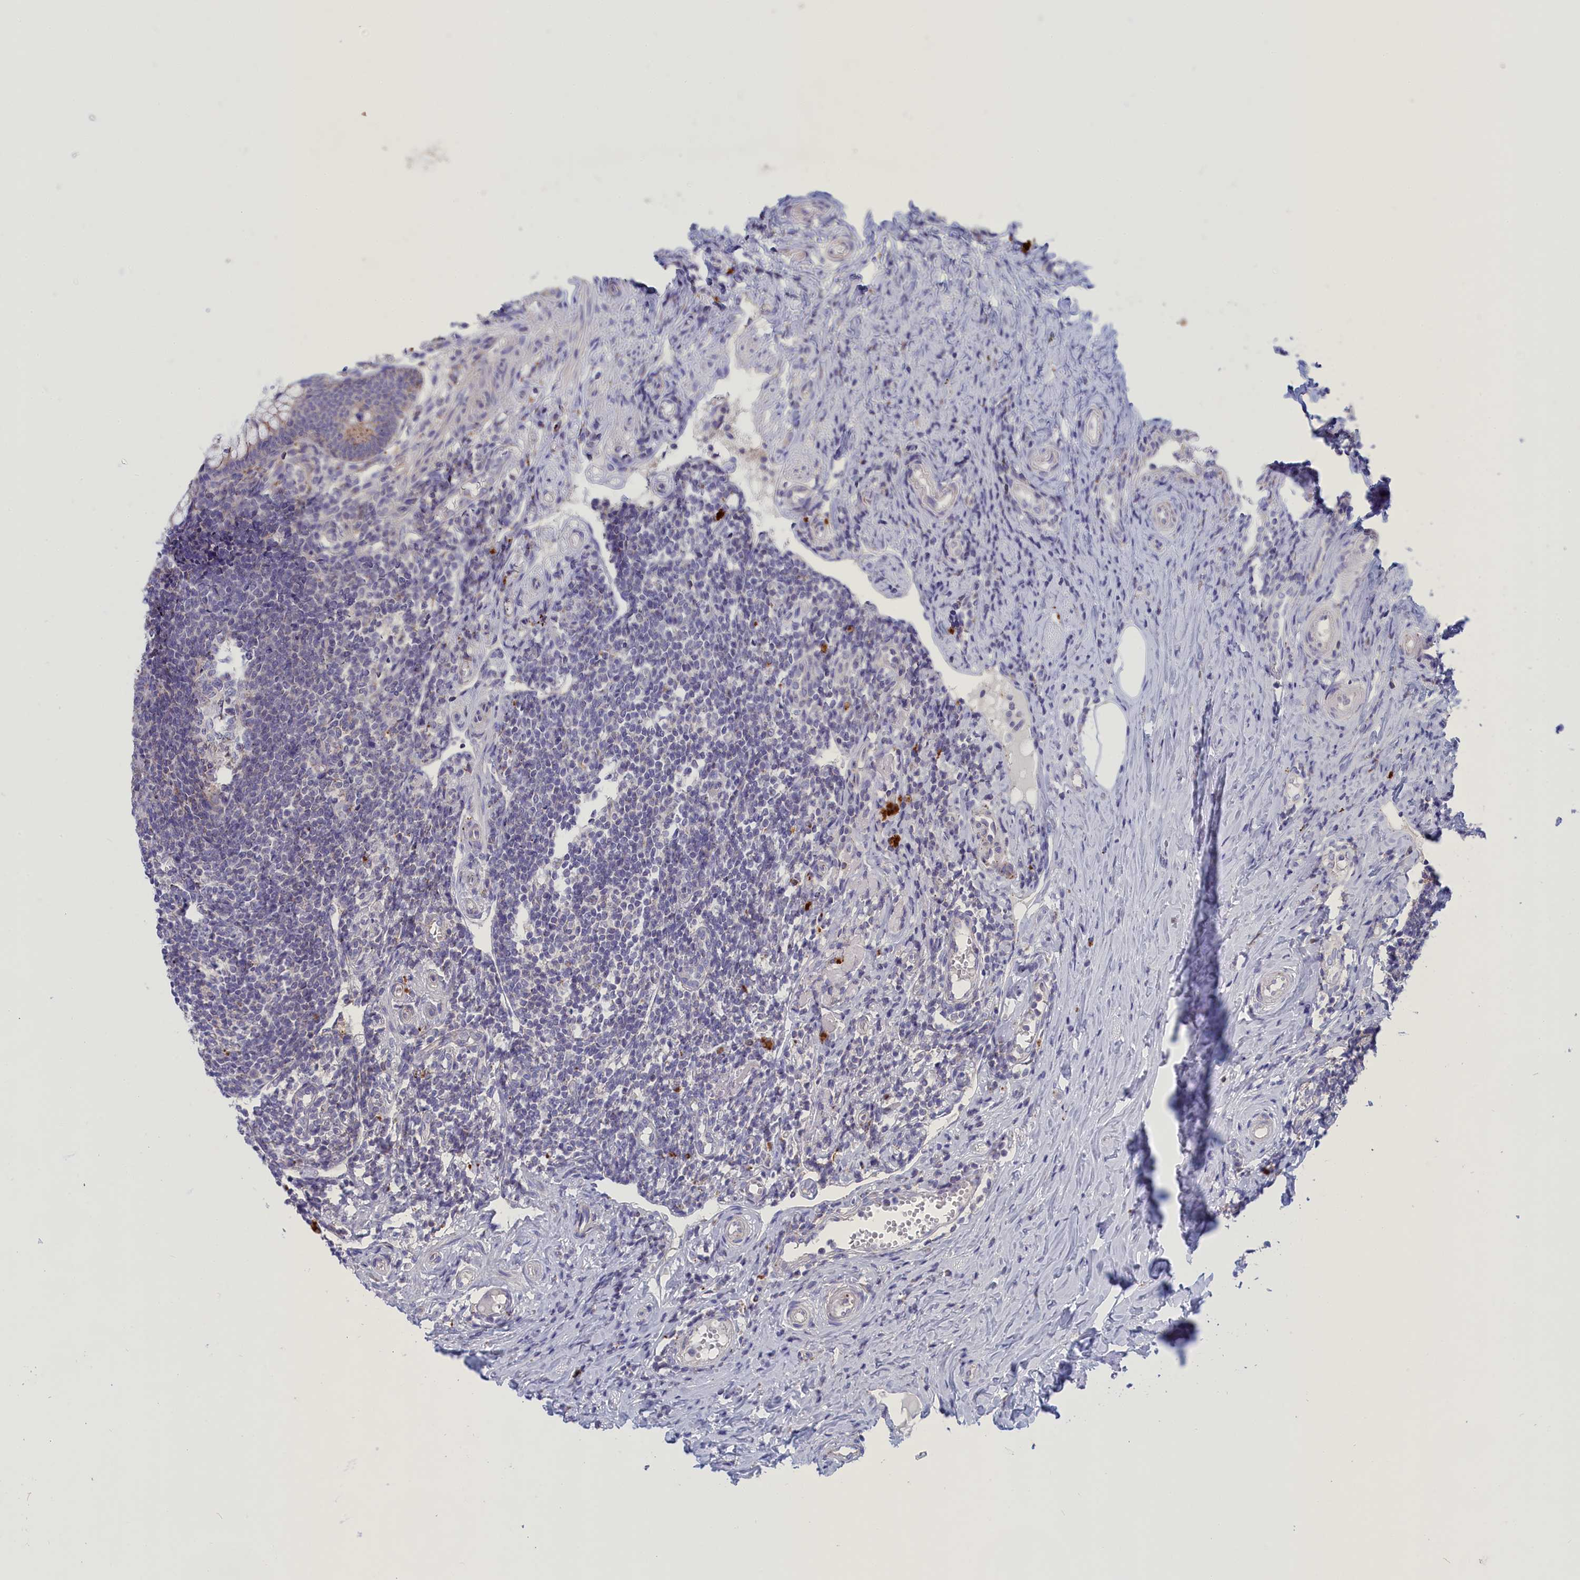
{"staining": {"intensity": "moderate", "quantity": "<25%", "location": "cytoplasmic/membranous"}, "tissue": "appendix", "cell_type": "Glandular cells", "image_type": "normal", "snomed": [{"axis": "morphology", "description": "Normal tissue, NOS"}, {"axis": "topography", "description": "Appendix"}], "caption": "Immunohistochemistry (IHC) image of unremarkable appendix: human appendix stained using IHC shows low levels of moderate protein expression localized specifically in the cytoplasmic/membranous of glandular cells, appearing as a cytoplasmic/membranous brown color.", "gene": "WDR6", "patient": {"sex": "female", "age": 33}}